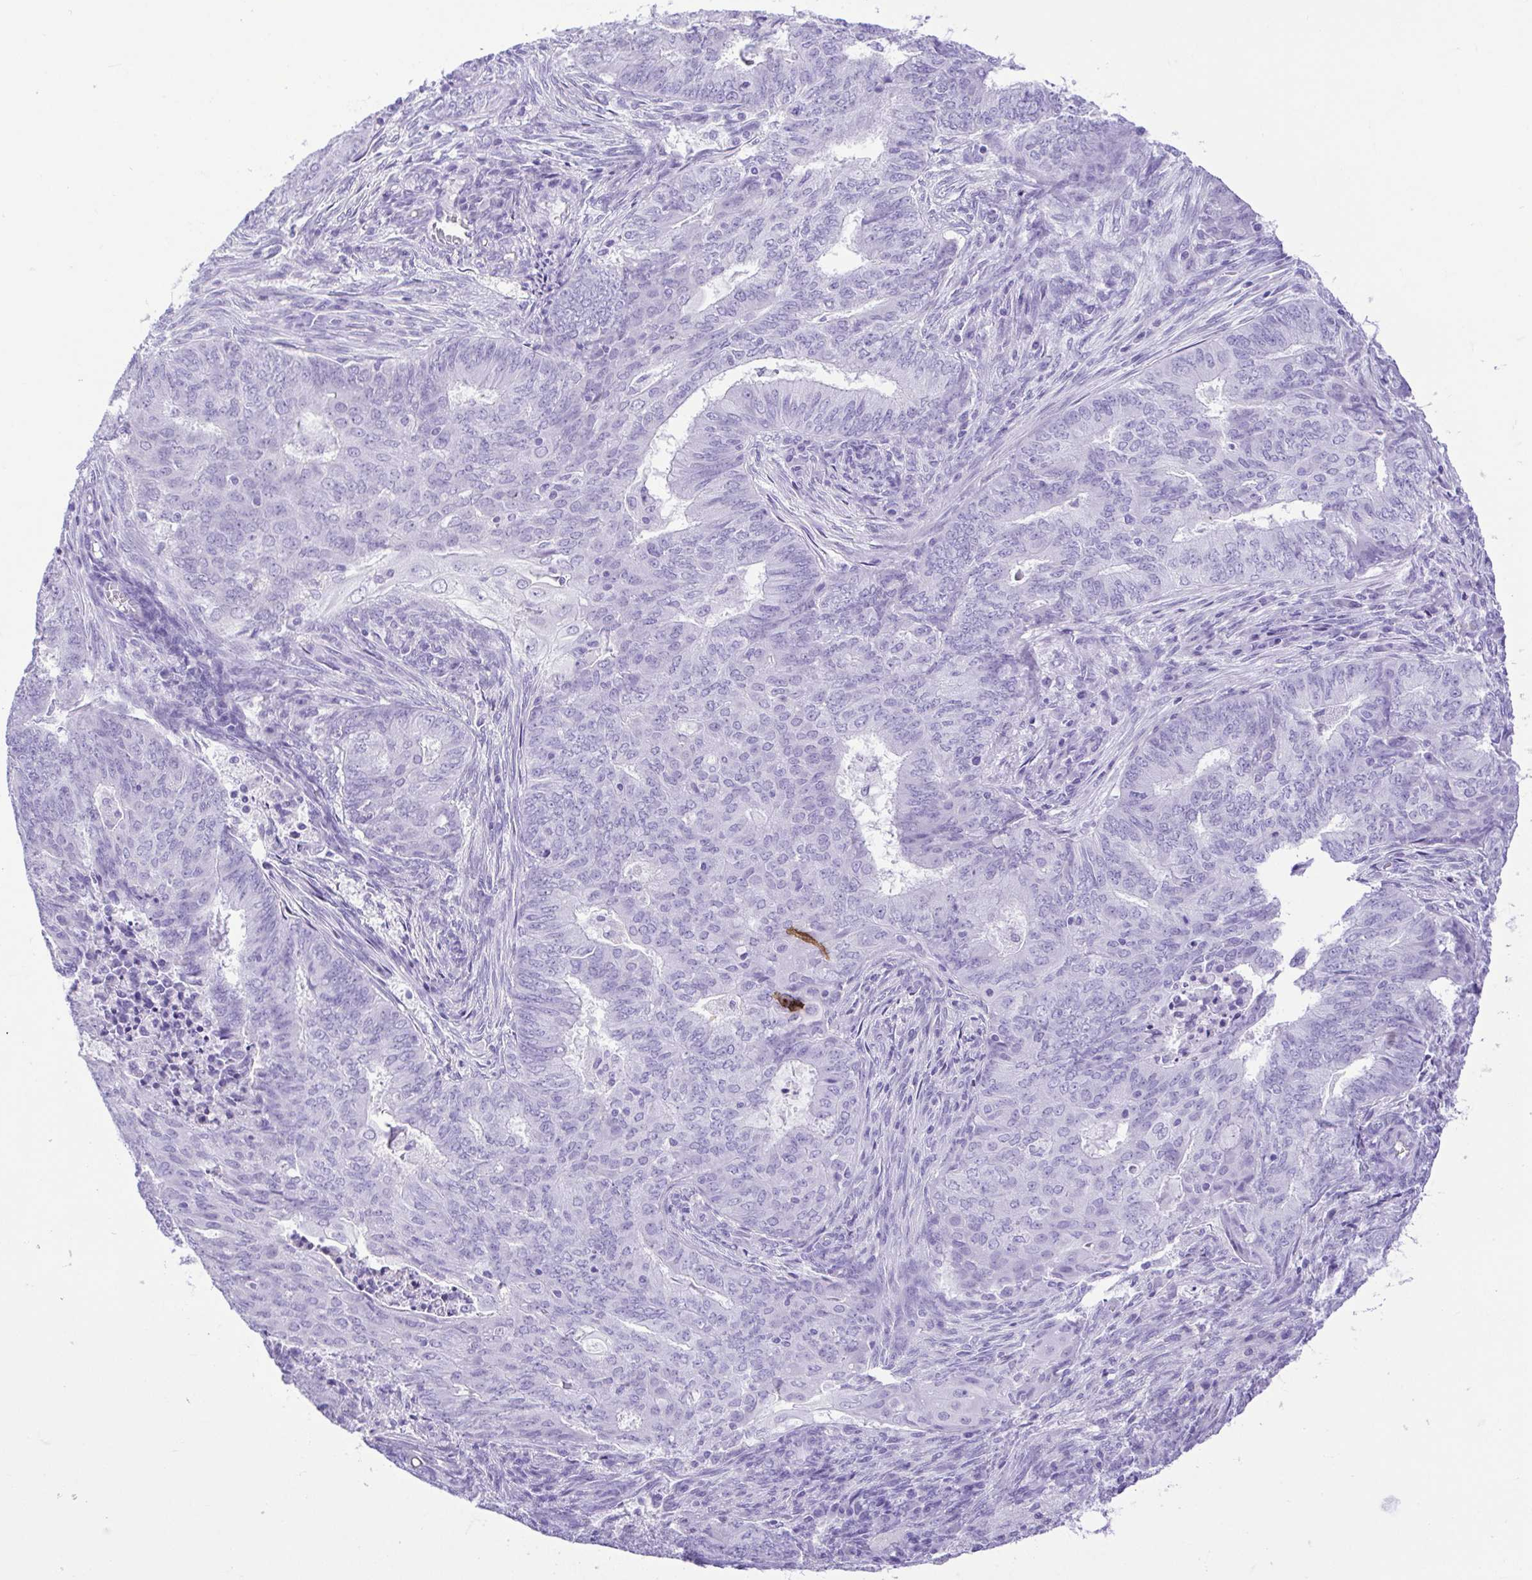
{"staining": {"intensity": "negative", "quantity": "none", "location": "none"}, "tissue": "endometrial cancer", "cell_type": "Tumor cells", "image_type": "cancer", "snomed": [{"axis": "morphology", "description": "Adenocarcinoma, NOS"}, {"axis": "topography", "description": "Endometrium"}], "caption": "Tumor cells show no significant protein expression in endometrial cancer (adenocarcinoma).", "gene": "CDSN", "patient": {"sex": "female", "age": 62}}